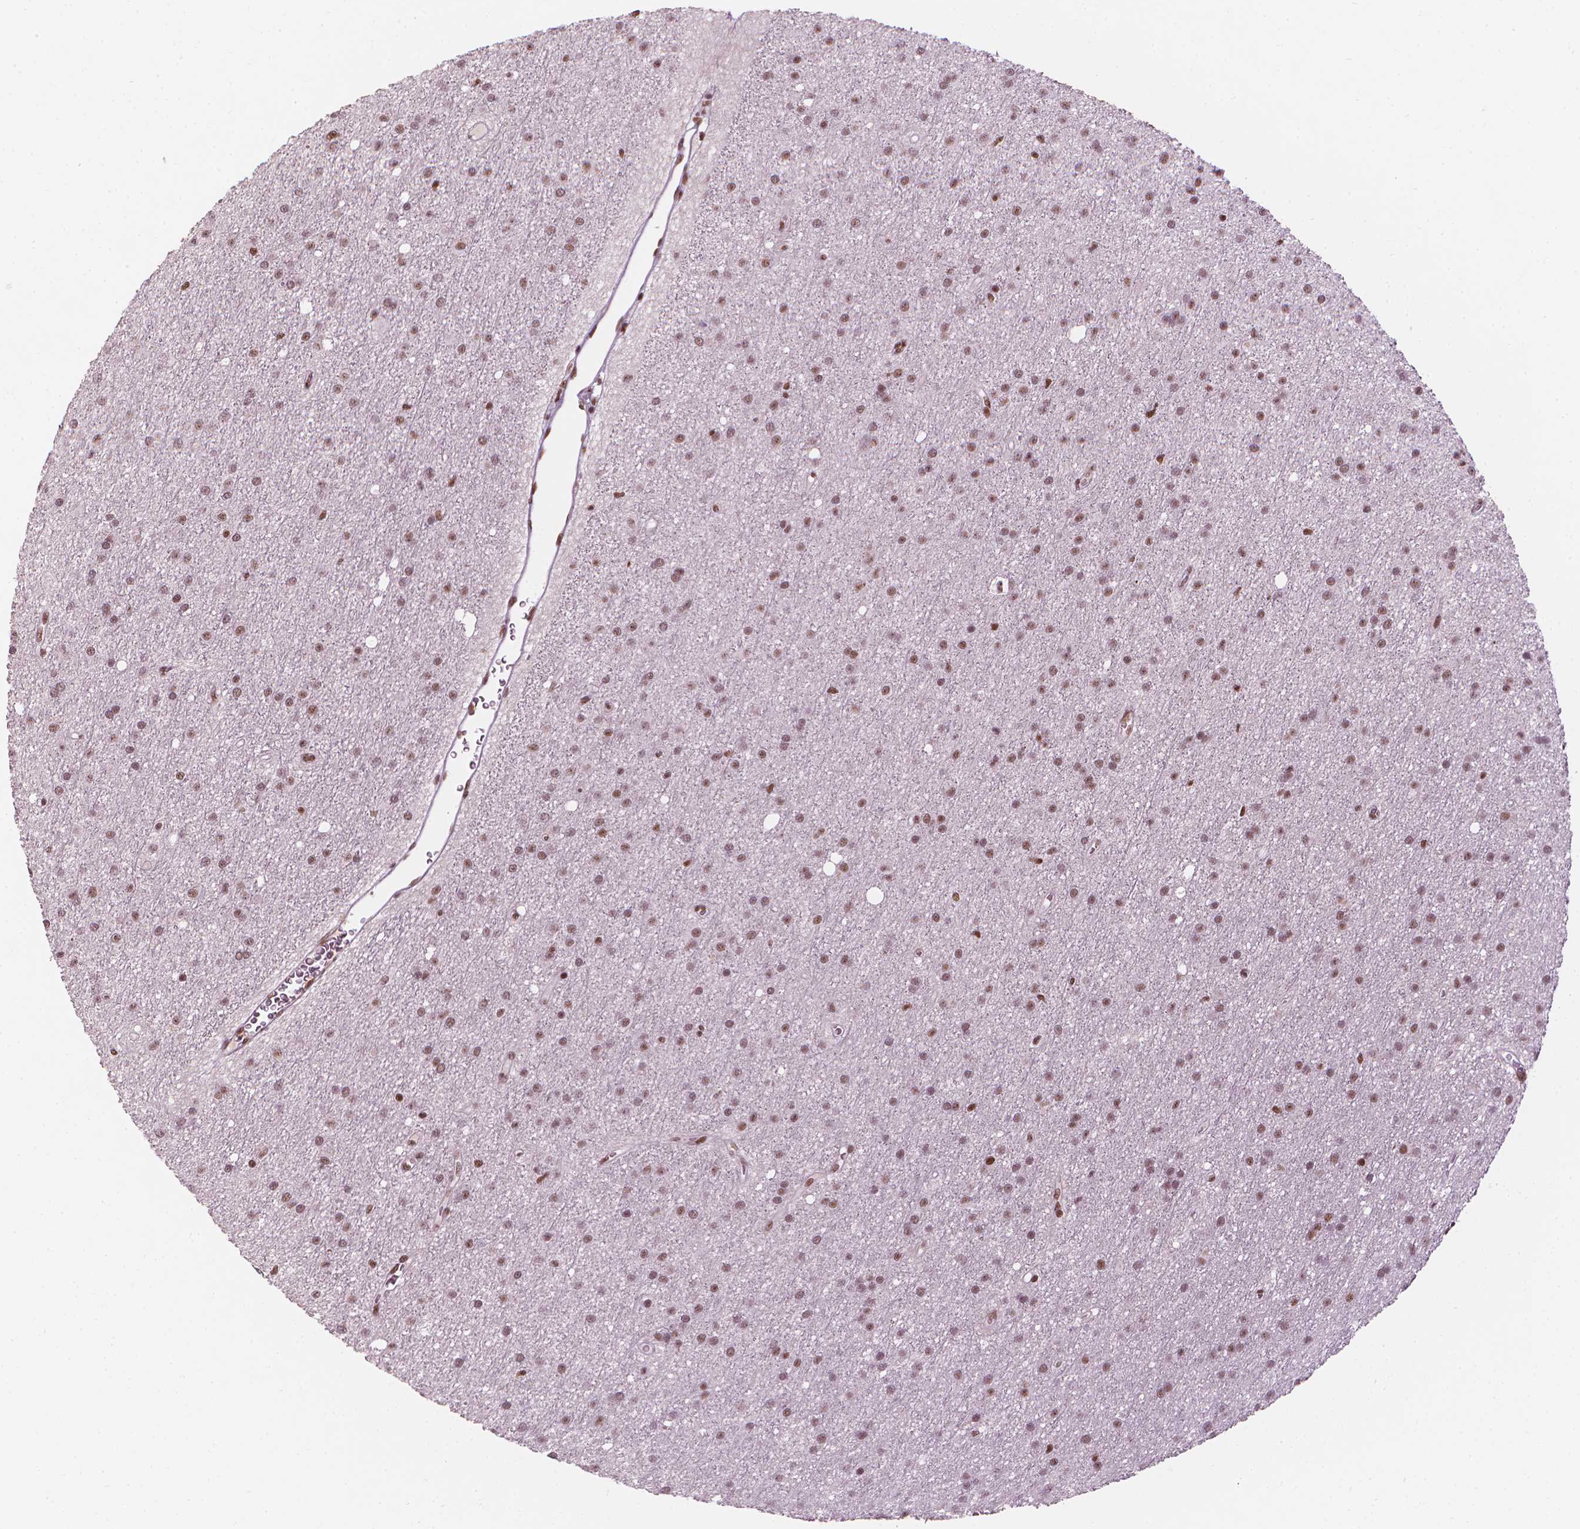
{"staining": {"intensity": "moderate", "quantity": ">75%", "location": "nuclear"}, "tissue": "glioma", "cell_type": "Tumor cells", "image_type": "cancer", "snomed": [{"axis": "morphology", "description": "Glioma, malignant, Low grade"}, {"axis": "topography", "description": "Brain"}], "caption": "High-magnification brightfield microscopy of malignant glioma (low-grade) stained with DAB (3,3'-diaminobenzidine) (brown) and counterstained with hematoxylin (blue). tumor cells exhibit moderate nuclear staining is identified in approximately>75% of cells.", "gene": "ELF2", "patient": {"sex": "male", "age": 27}}